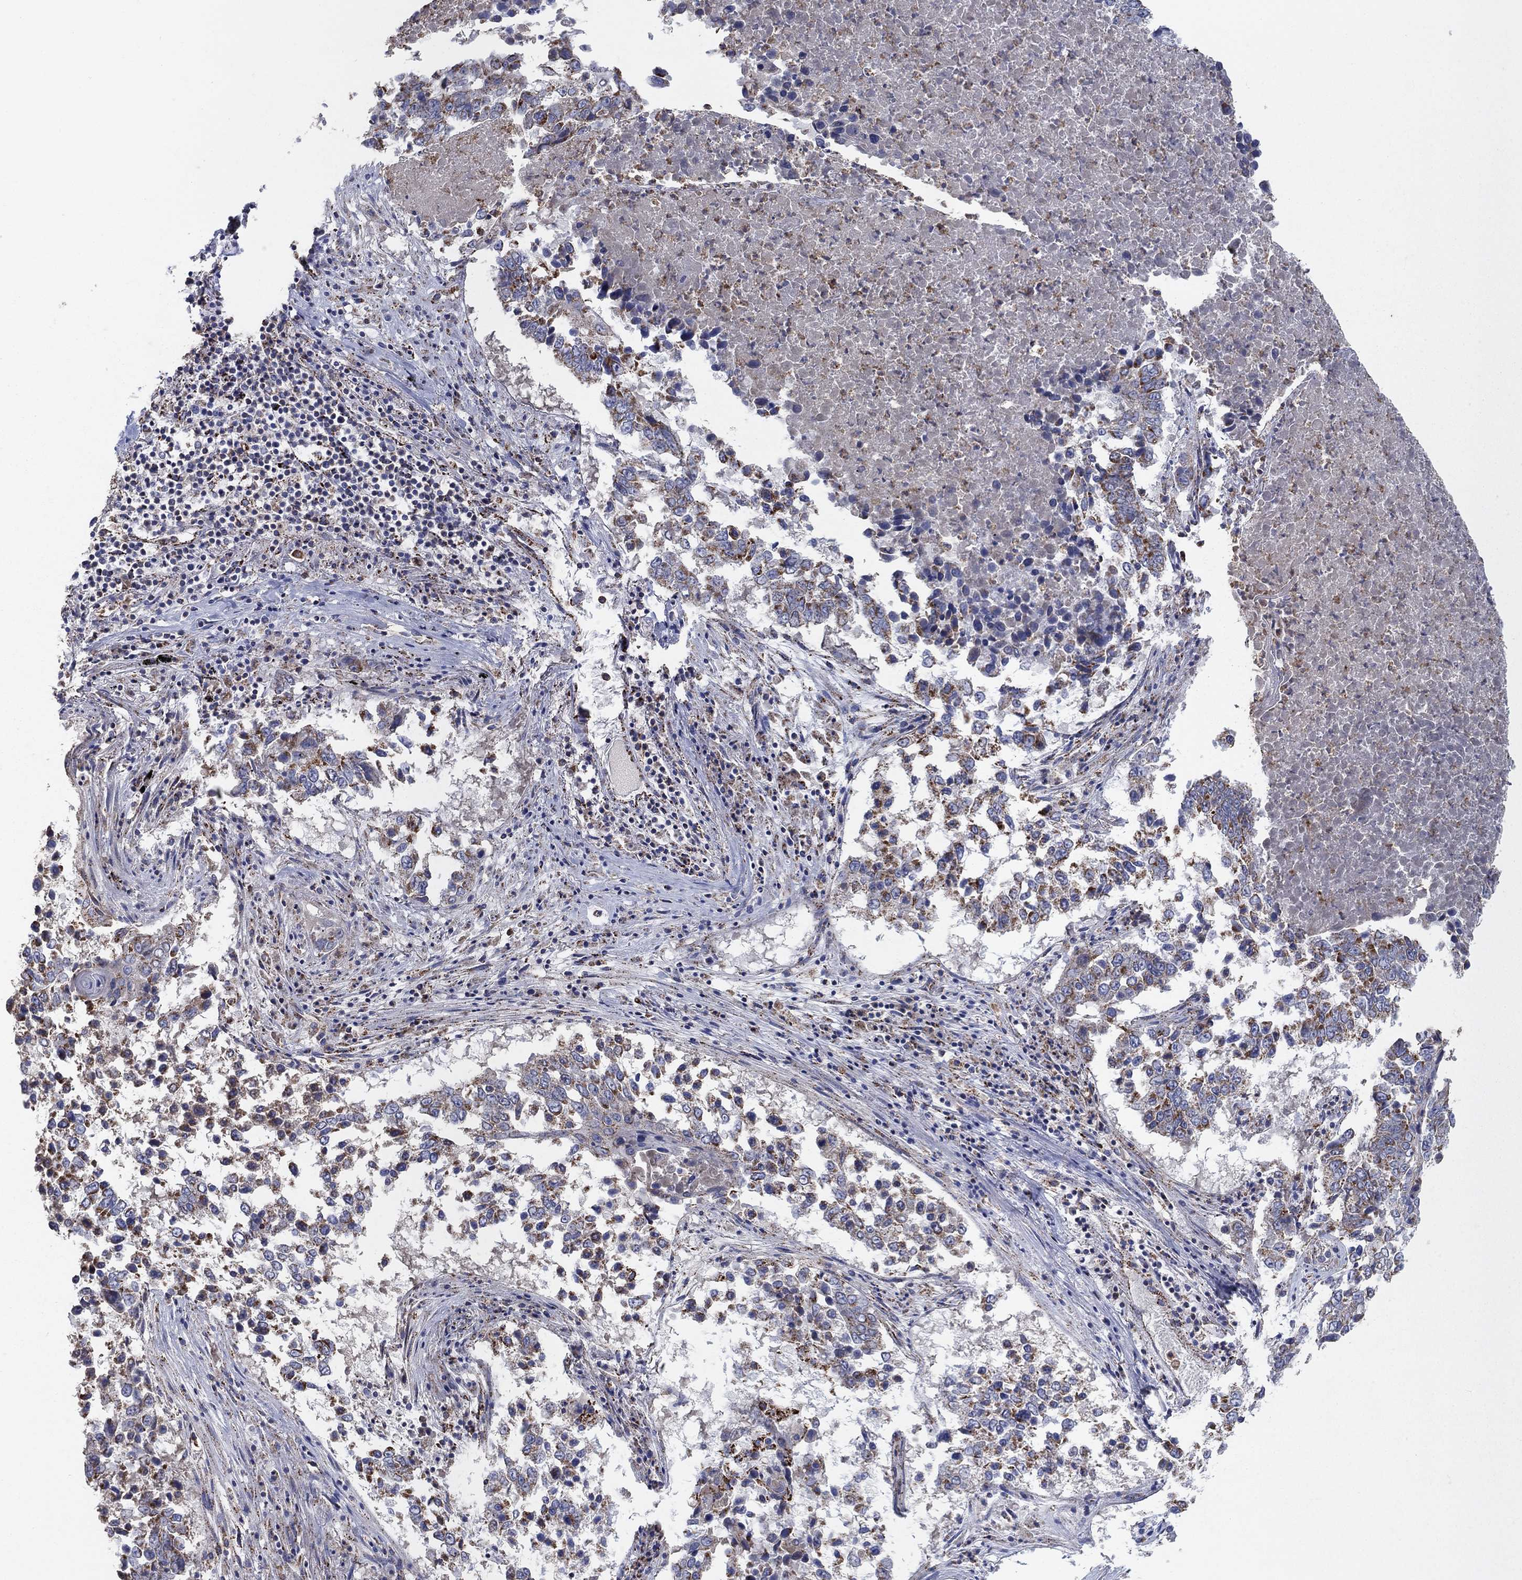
{"staining": {"intensity": "moderate", "quantity": "25%-75%", "location": "cytoplasmic/membranous"}, "tissue": "lung cancer", "cell_type": "Tumor cells", "image_type": "cancer", "snomed": [{"axis": "morphology", "description": "Squamous cell carcinoma, NOS"}, {"axis": "topography", "description": "Lung"}], "caption": "Squamous cell carcinoma (lung) tissue reveals moderate cytoplasmic/membranous positivity in approximately 25%-75% of tumor cells, visualized by immunohistochemistry. (brown staining indicates protein expression, while blue staining denotes nuclei).", "gene": "PNPLA2", "patient": {"sex": "male", "age": 82}}